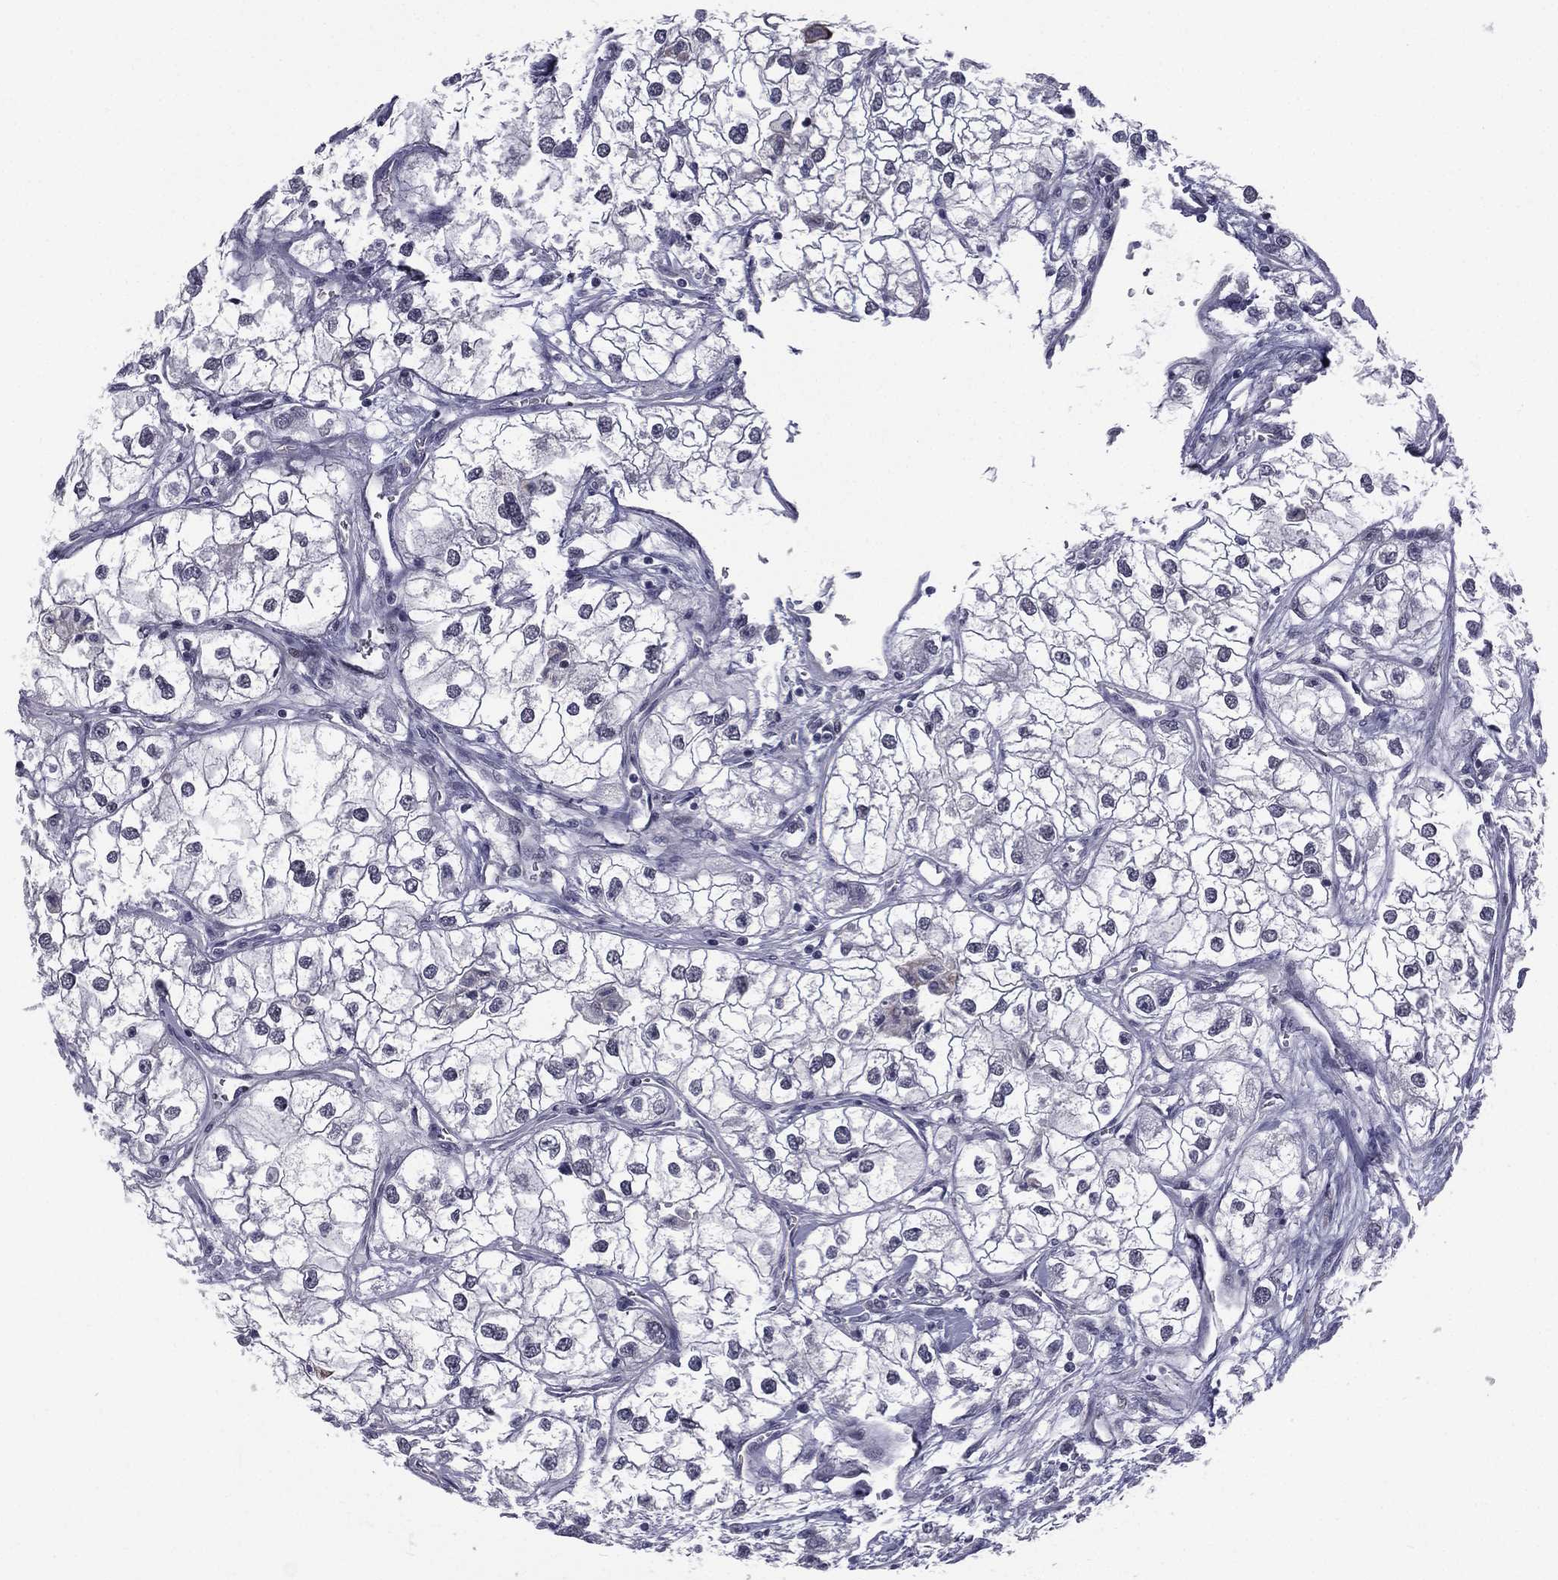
{"staining": {"intensity": "negative", "quantity": "none", "location": "none"}, "tissue": "renal cancer", "cell_type": "Tumor cells", "image_type": "cancer", "snomed": [{"axis": "morphology", "description": "Adenocarcinoma, NOS"}, {"axis": "topography", "description": "Kidney"}], "caption": "Tumor cells are negative for brown protein staining in renal cancer.", "gene": "ACTRT2", "patient": {"sex": "male", "age": 59}}